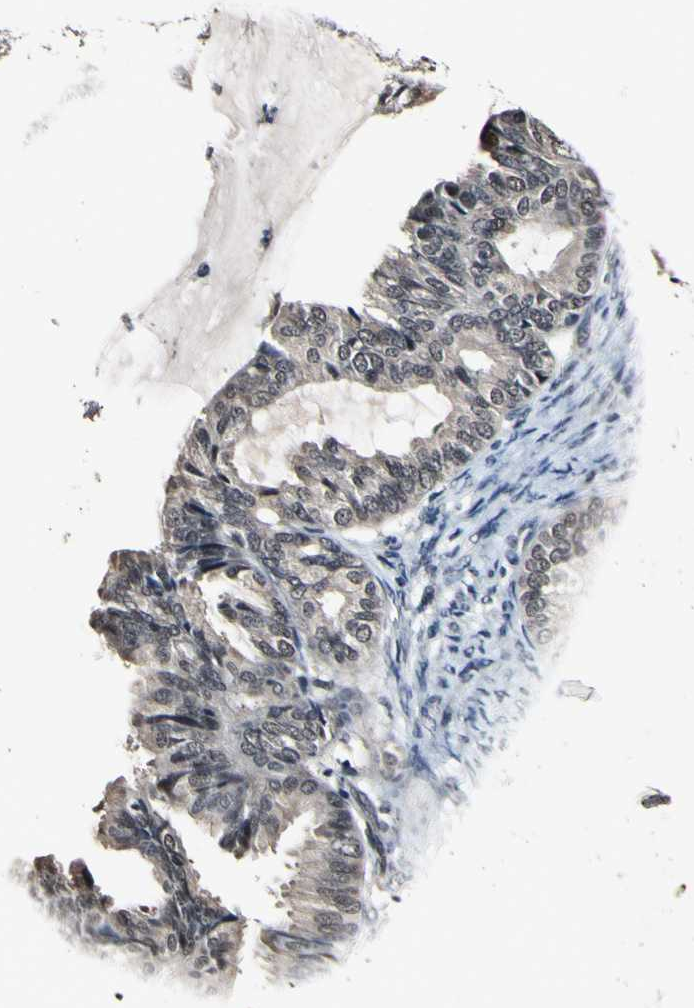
{"staining": {"intensity": "weak", "quantity": ">75%", "location": "cytoplasmic/membranous,nuclear"}, "tissue": "endometrial cancer", "cell_type": "Tumor cells", "image_type": "cancer", "snomed": [{"axis": "morphology", "description": "Adenocarcinoma, NOS"}, {"axis": "topography", "description": "Endometrium"}], "caption": "DAB (3,3'-diaminobenzidine) immunohistochemical staining of adenocarcinoma (endometrial) displays weak cytoplasmic/membranous and nuclear protein positivity in approximately >75% of tumor cells.", "gene": "PSMD10", "patient": {"sex": "female", "age": 86}}